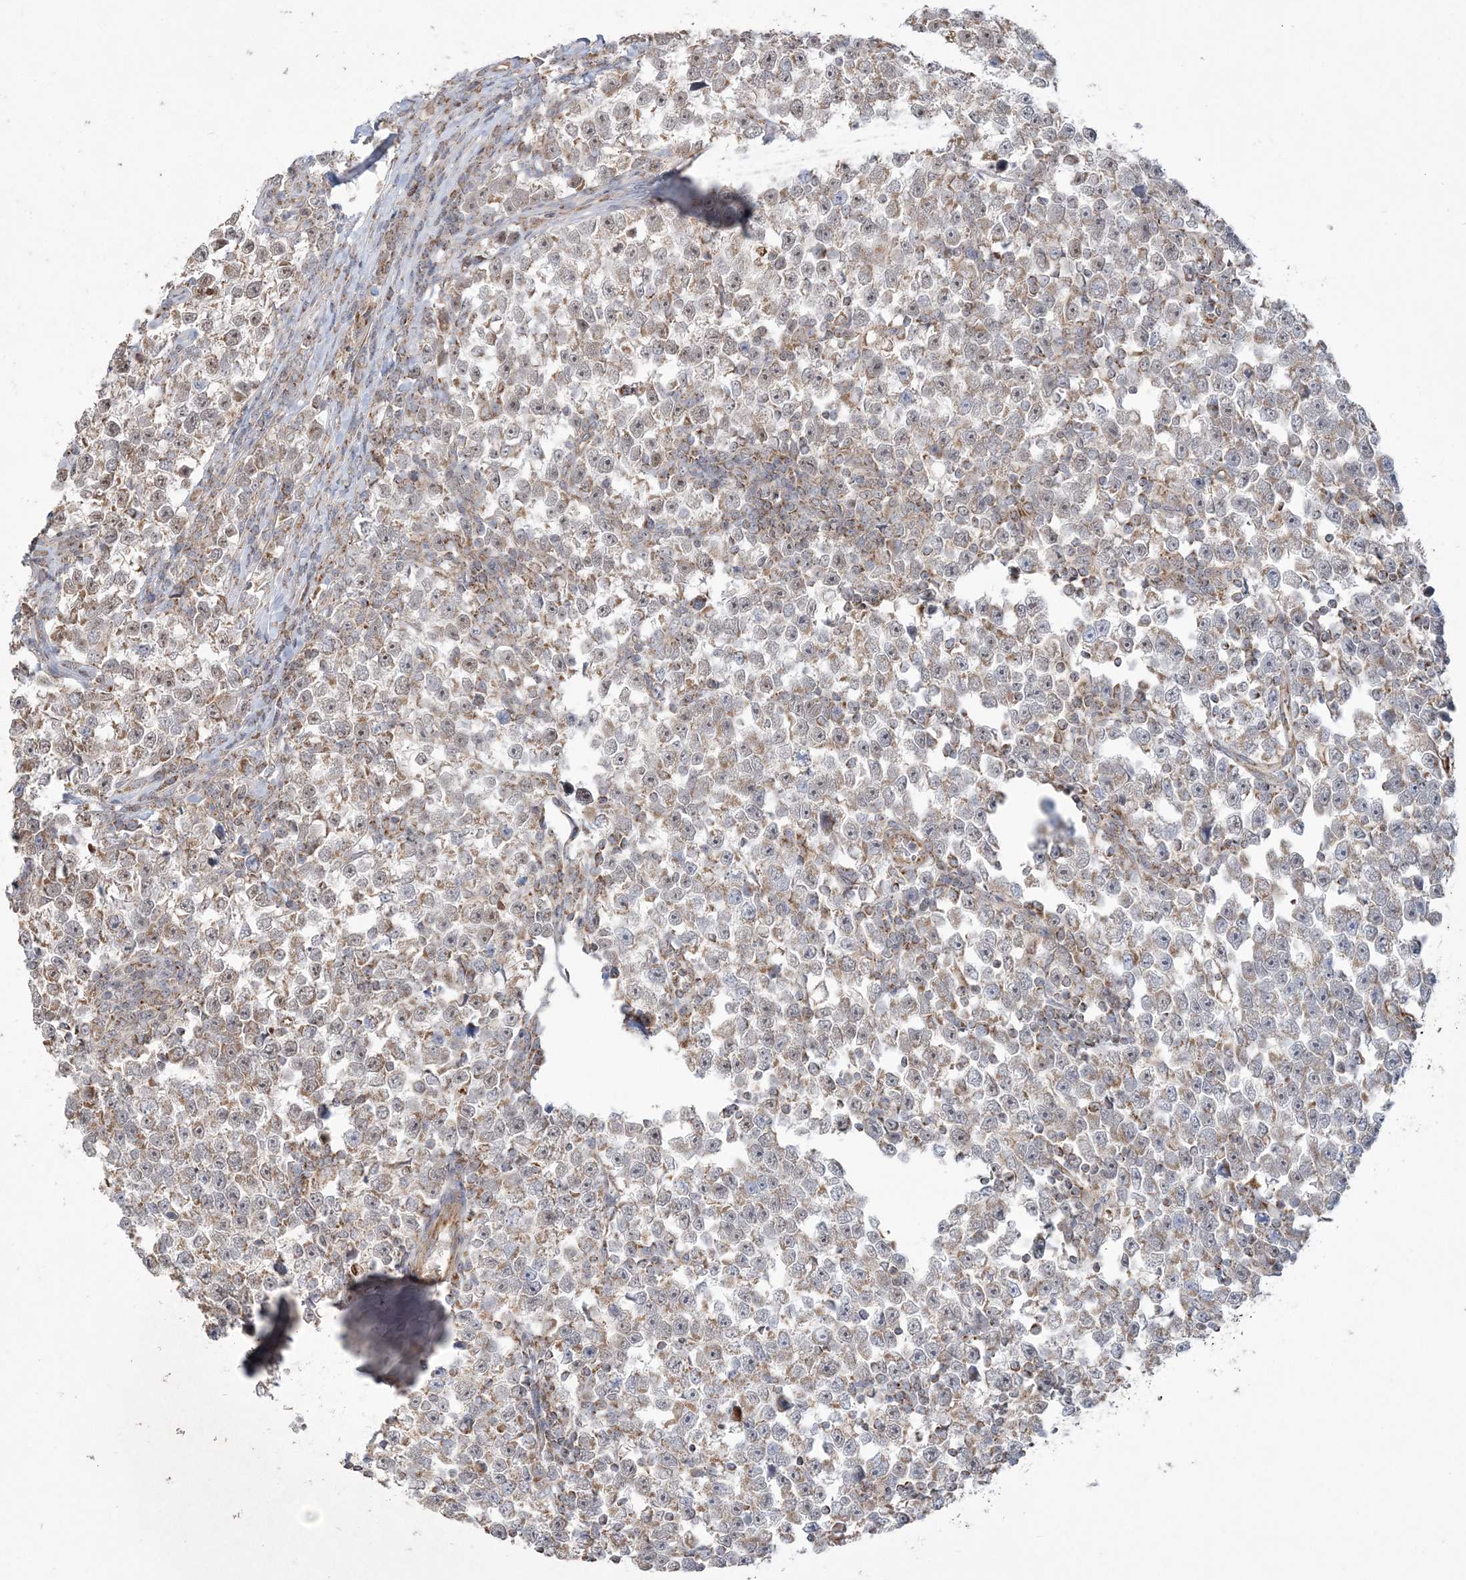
{"staining": {"intensity": "weak", "quantity": "25%-75%", "location": "cytoplasmic/membranous,nuclear"}, "tissue": "testis cancer", "cell_type": "Tumor cells", "image_type": "cancer", "snomed": [{"axis": "morphology", "description": "Normal tissue, NOS"}, {"axis": "morphology", "description": "Seminoma, NOS"}, {"axis": "topography", "description": "Testis"}], "caption": "Protein staining of testis cancer tissue exhibits weak cytoplasmic/membranous and nuclear positivity in approximately 25%-75% of tumor cells.", "gene": "SCLT1", "patient": {"sex": "male", "age": 43}}